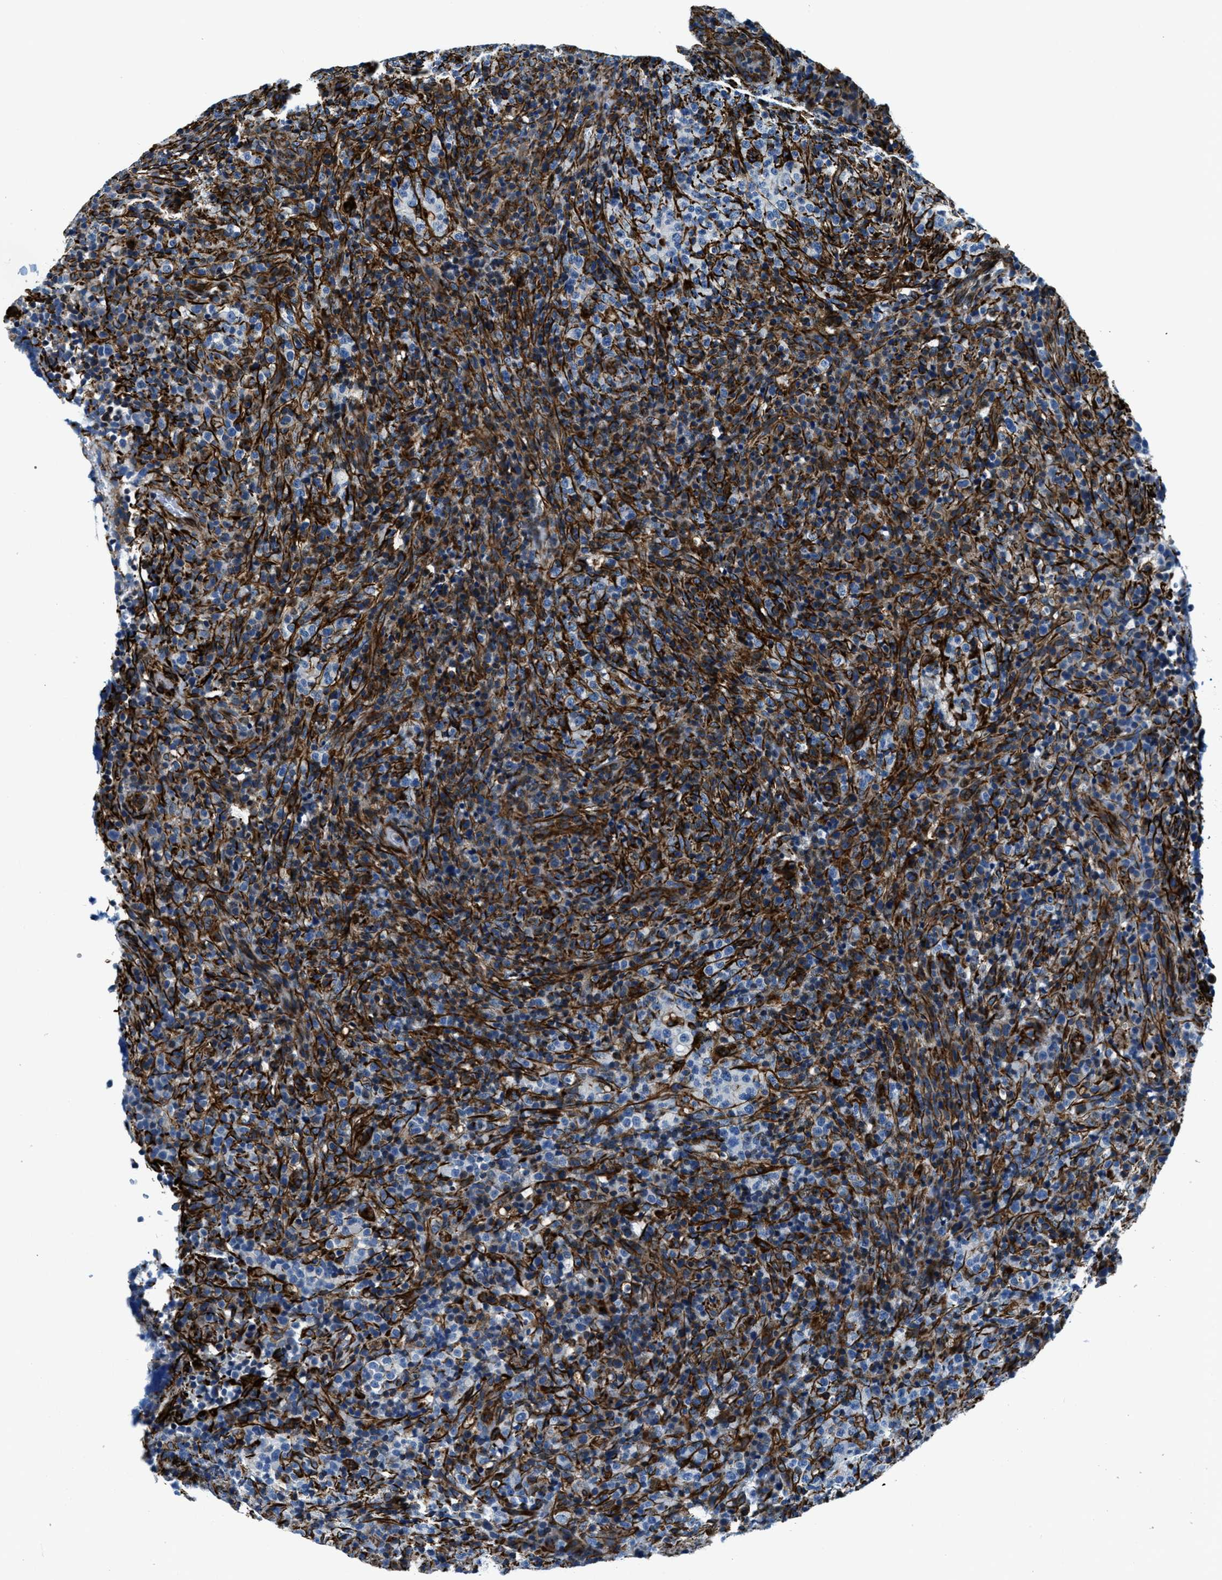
{"staining": {"intensity": "negative", "quantity": "none", "location": "none"}, "tissue": "lymphoma", "cell_type": "Tumor cells", "image_type": "cancer", "snomed": [{"axis": "morphology", "description": "Malignant lymphoma, non-Hodgkin's type, High grade"}, {"axis": "topography", "description": "Lymph node"}], "caption": "Immunohistochemistry photomicrograph of human lymphoma stained for a protein (brown), which shows no expression in tumor cells.", "gene": "GNS", "patient": {"sex": "female", "age": 76}}